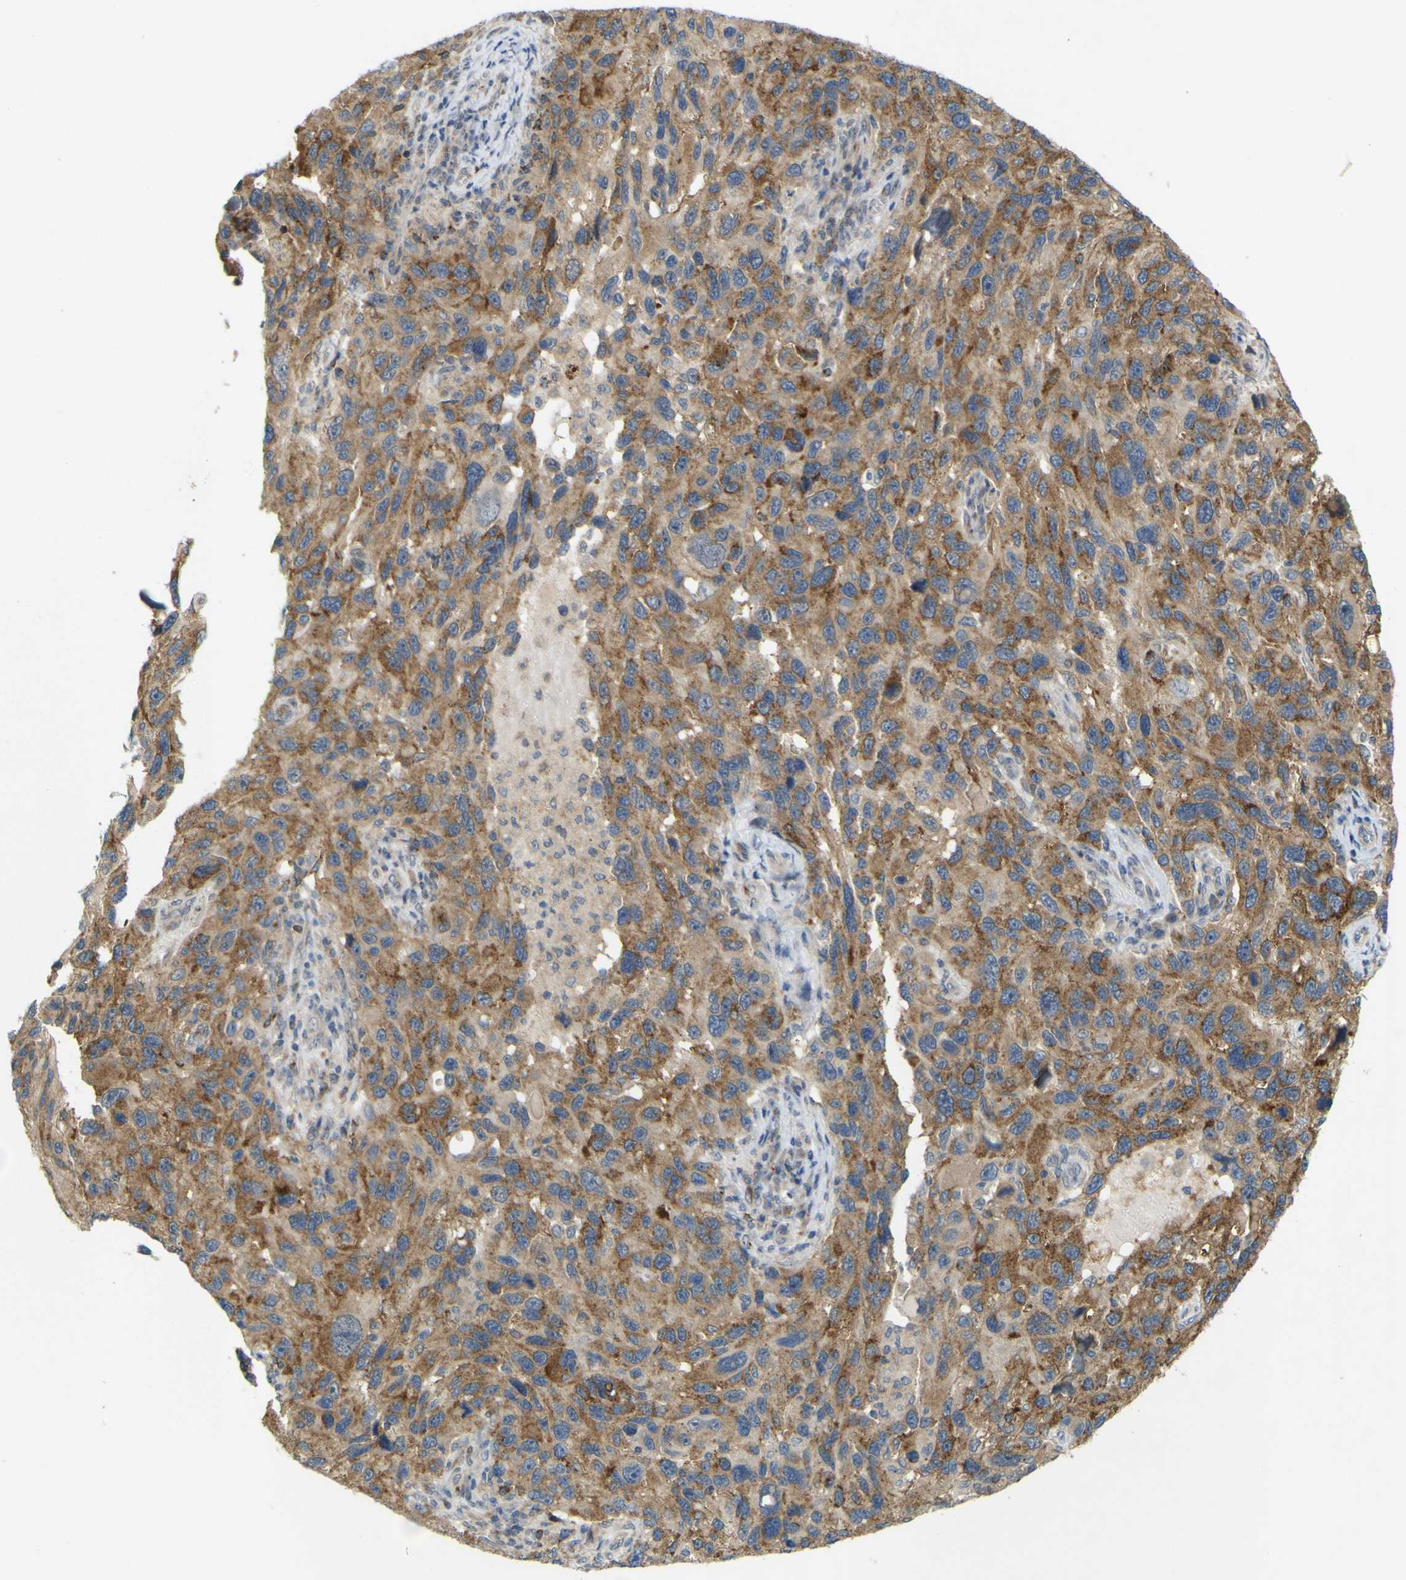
{"staining": {"intensity": "moderate", "quantity": "25%-75%", "location": "cytoplasmic/membranous"}, "tissue": "melanoma", "cell_type": "Tumor cells", "image_type": "cancer", "snomed": [{"axis": "morphology", "description": "Malignant melanoma, NOS"}, {"axis": "topography", "description": "Skin"}], "caption": "There is medium levels of moderate cytoplasmic/membranous expression in tumor cells of malignant melanoma, as demonstrated by immunohistochemical staining (brown color).", "gene": "IGF2R", "patient": {"sex": "male", "age": 53}}